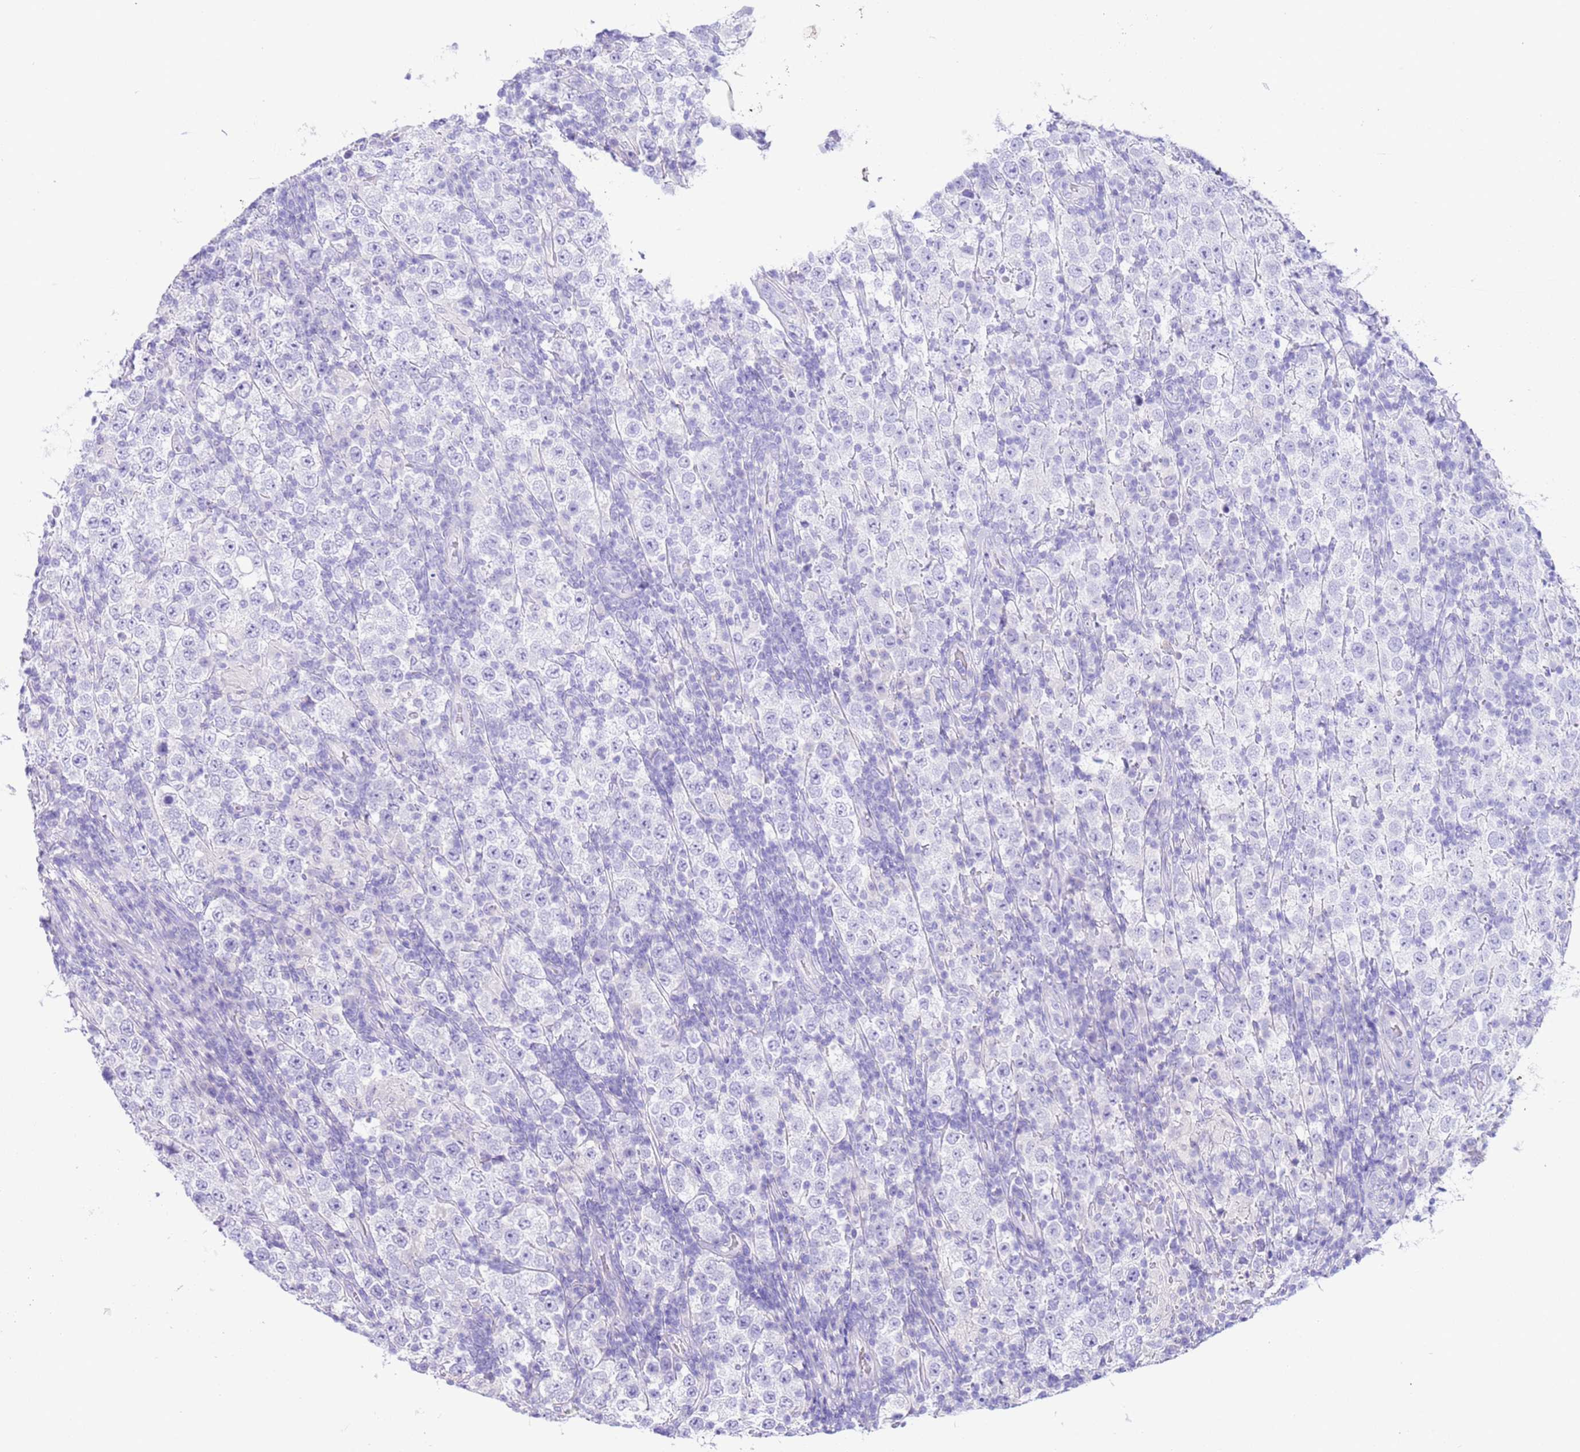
{"staining": {"intensity": "negative", "quantity": "none", "location": "none"}, "tissue": "testis cancer", "cell_type": "Tumor cells", "image_type": "cancer", "snomed": [{"axis": "morphology", "description": "Normal tissue, NOS"}, {"axis": "morphology", "description": "Urothelial carcinoma, High grade"}, {"axis": "morphology", "description": "Seminoma, NOS"}, {"axis": "morphology", "description": "Carcinoma, Embryonal, NOS"}, {"axis": "topography", "description": "Urinary bladder"}, {"axis": "topography", "description": "Testis"}], "caption": "A high-resolution histopathology image shows immunohistochemistry (IHC) staining of urothelial carcinoma (high-grade) (testis), which reveals no significant expression in tumor cells. Nuclei are stained in blue.", "gene": "CPB1", "patient": {"sex": "male", "age": 41}}